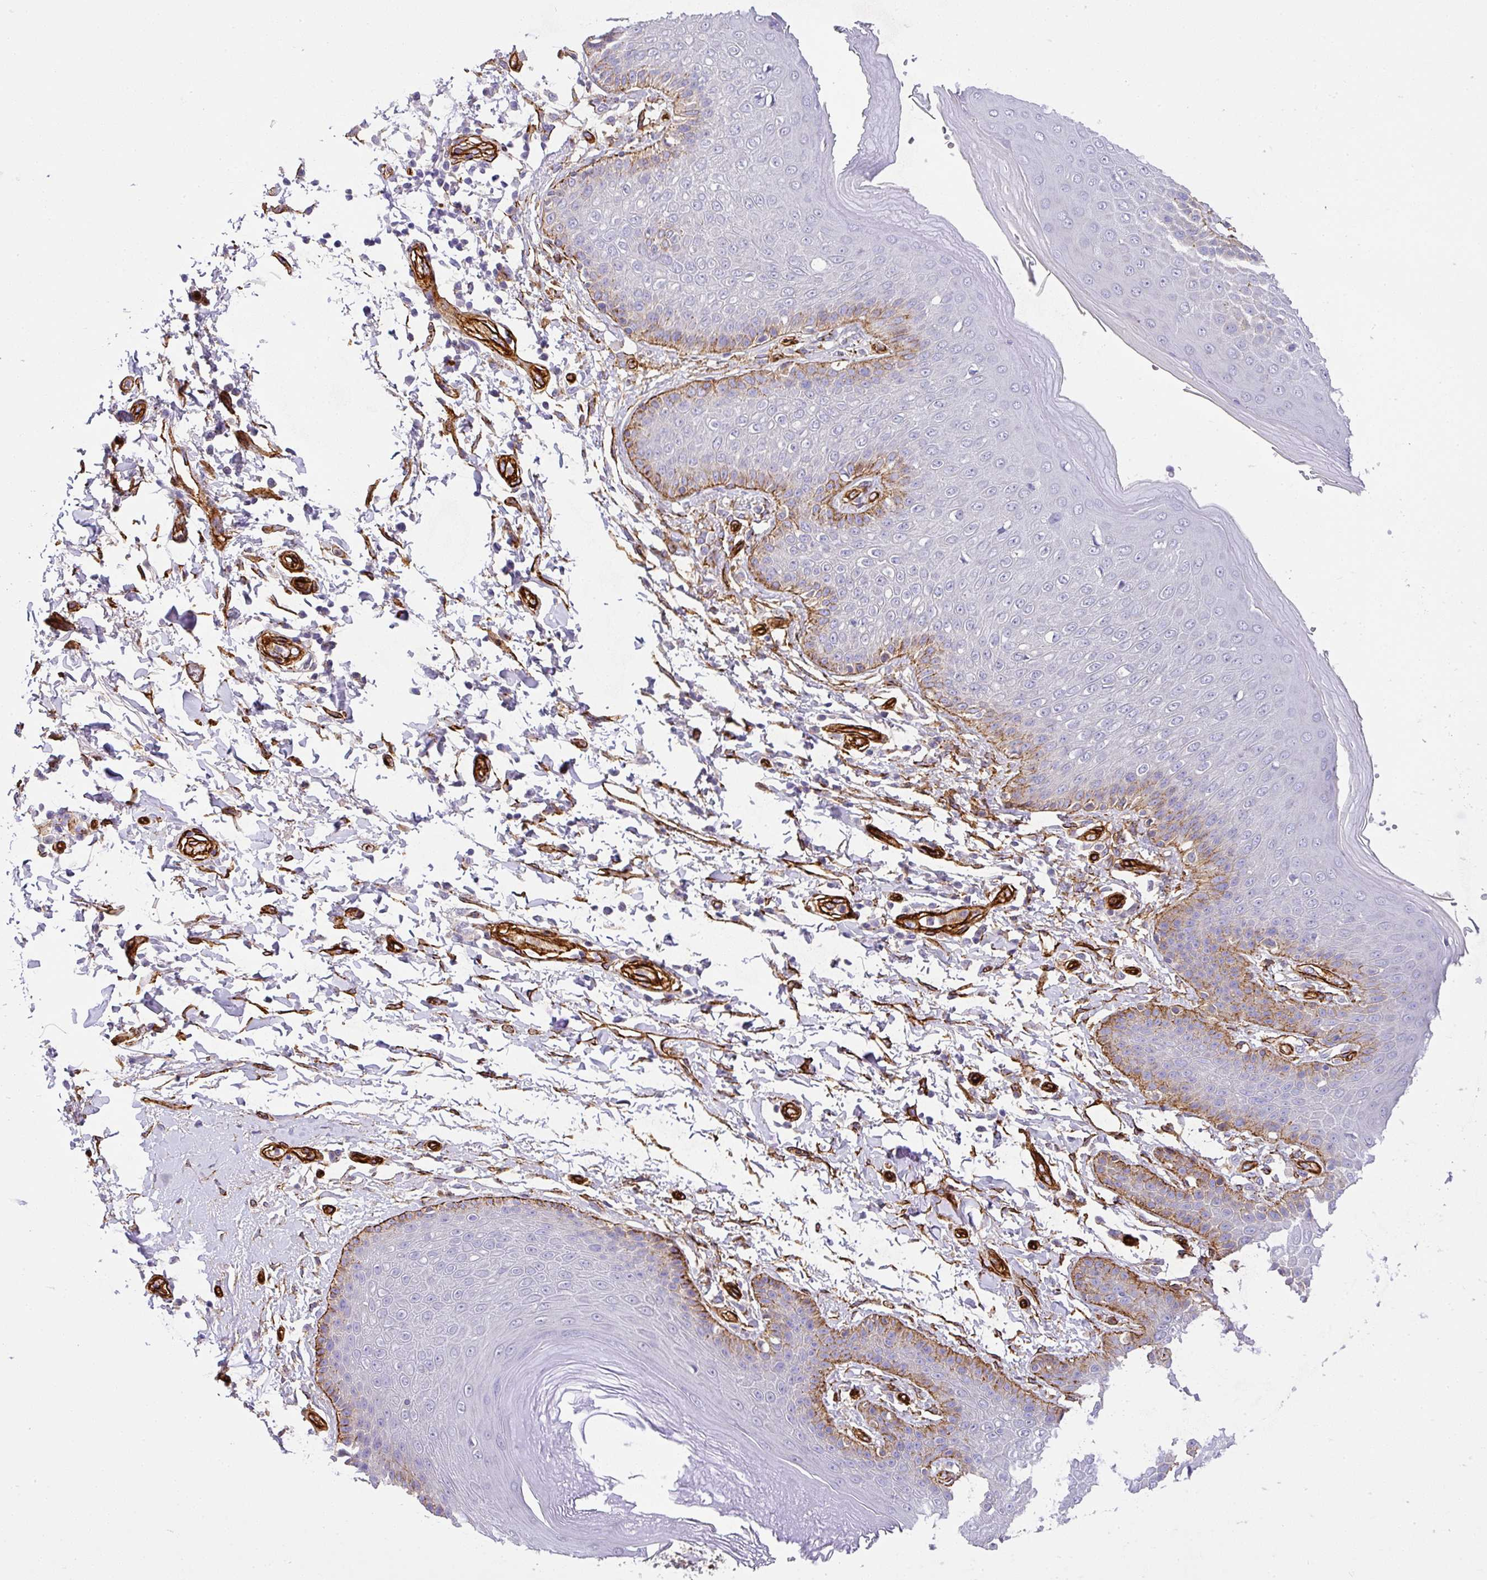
{"staining": {"intensity": "moderate", "quantity": "<25%", "location": "cytoplasmic/membranous"}, "tissue": "skin", "cell_type": "Epidermal cells", "image_type": "normal", "snomed": [{"axis": "morphology", "description": "Normal tissue, NOS"}, {"axis": "topography", "description": "Peripheral nerve tissue"}], "caption": "Immunohistochemistry (IHC) micrograph of unremarkable human skin stained for a protein (brown), which shows low levels of moderate cytoplasmic/membranous expression in approximately <25% of epidermal cells.", "gene": "SLC25A17", "patient": {"sex": "male", "age": 51}}